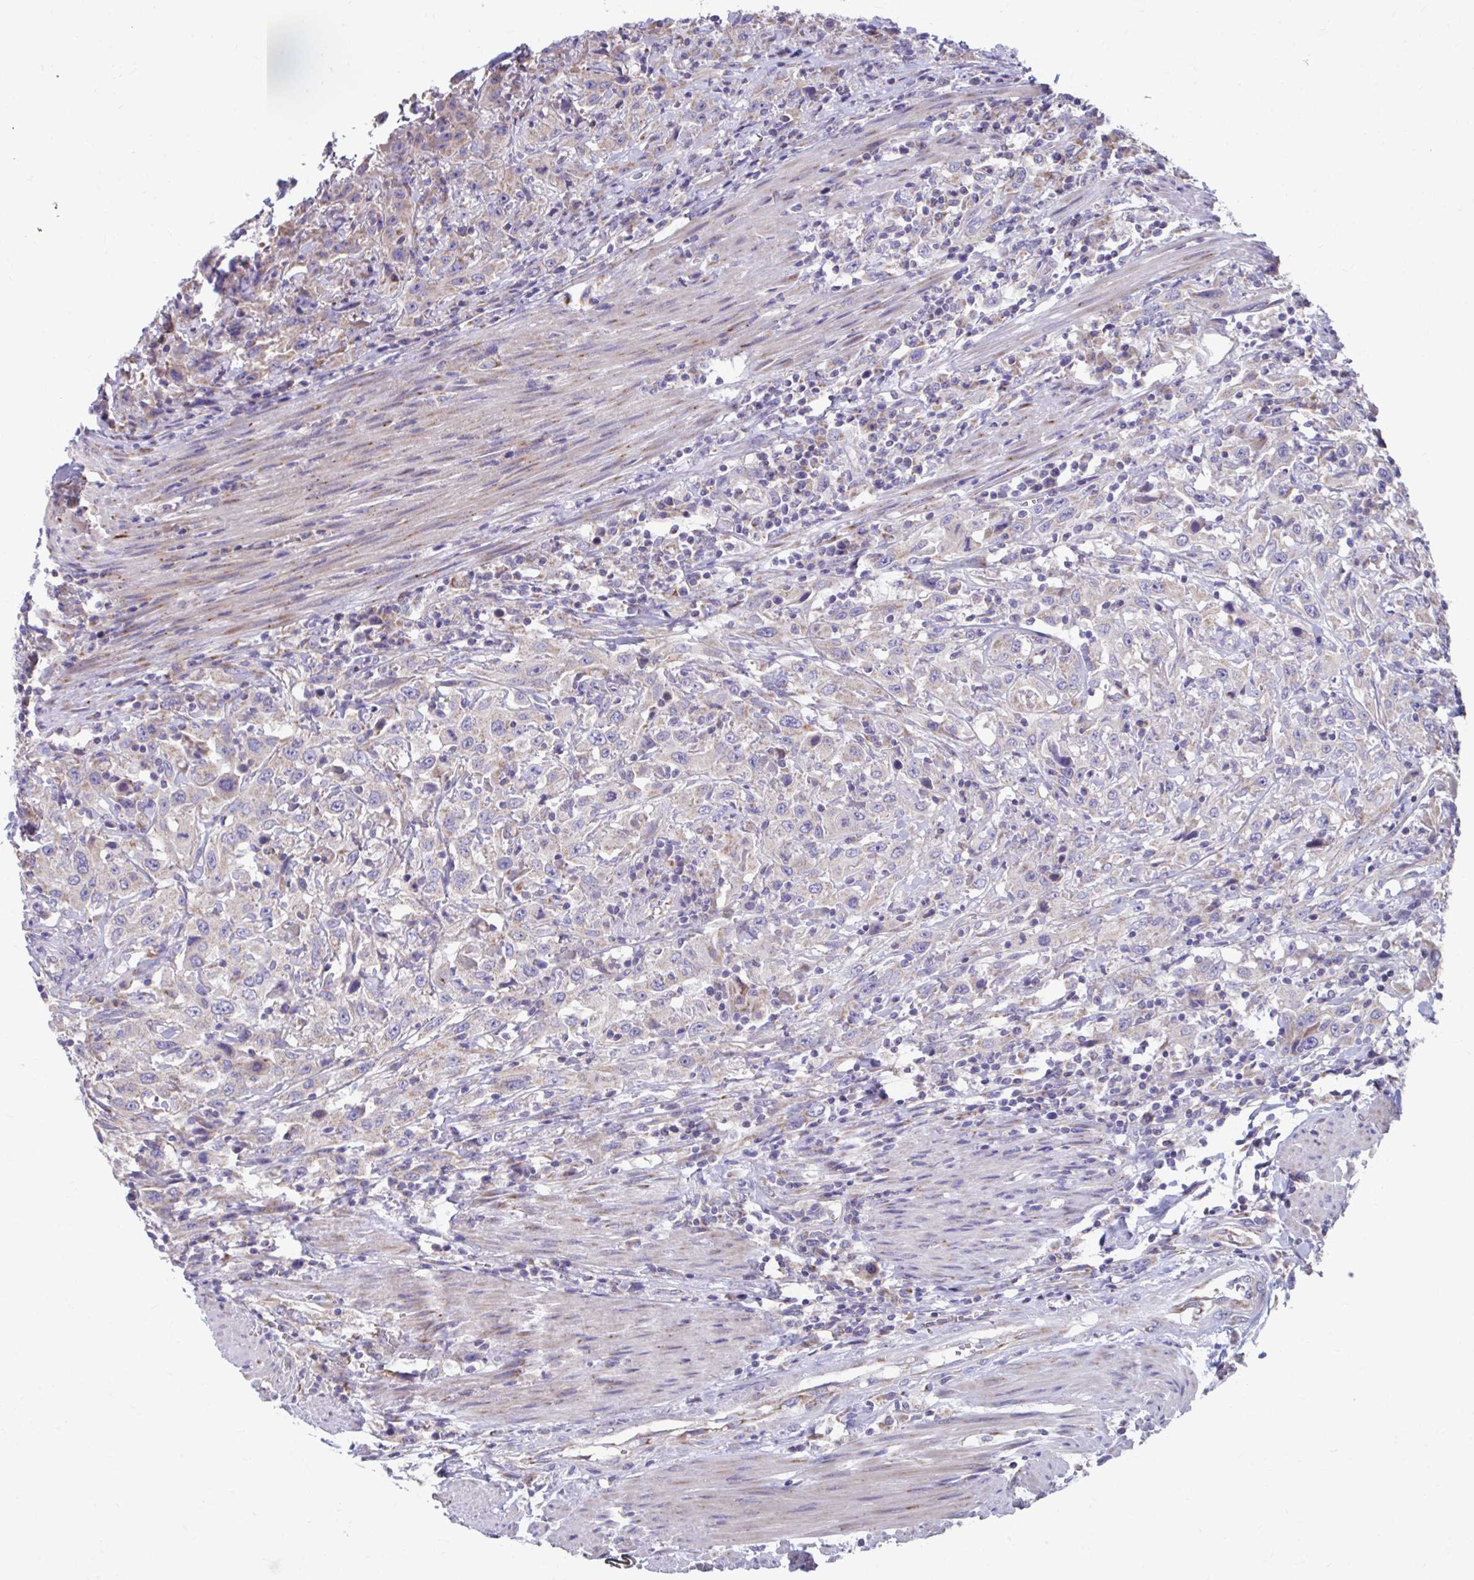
{"staining": {"intensity": "weak", "quantity": "<25%", "location": "cytoplasmic/membranous"}, "tissue": "urothelial cancer", "cell_type": "Tumor cells", "image_type": "cancer", "snomed": [{"axis": "morphology", "description": "Urothelial carcinoma, High grade"}, {"axis": "topography", "description": "Urinary bladder"}], "caption": "A high-resolution micrograph shows immunohistochemistry staining of urothelial cancer, which demonstrates no significant positivity in tumor cells.", "gene": "LINGO4", "patient": {"sex": "male", "age": 61}}